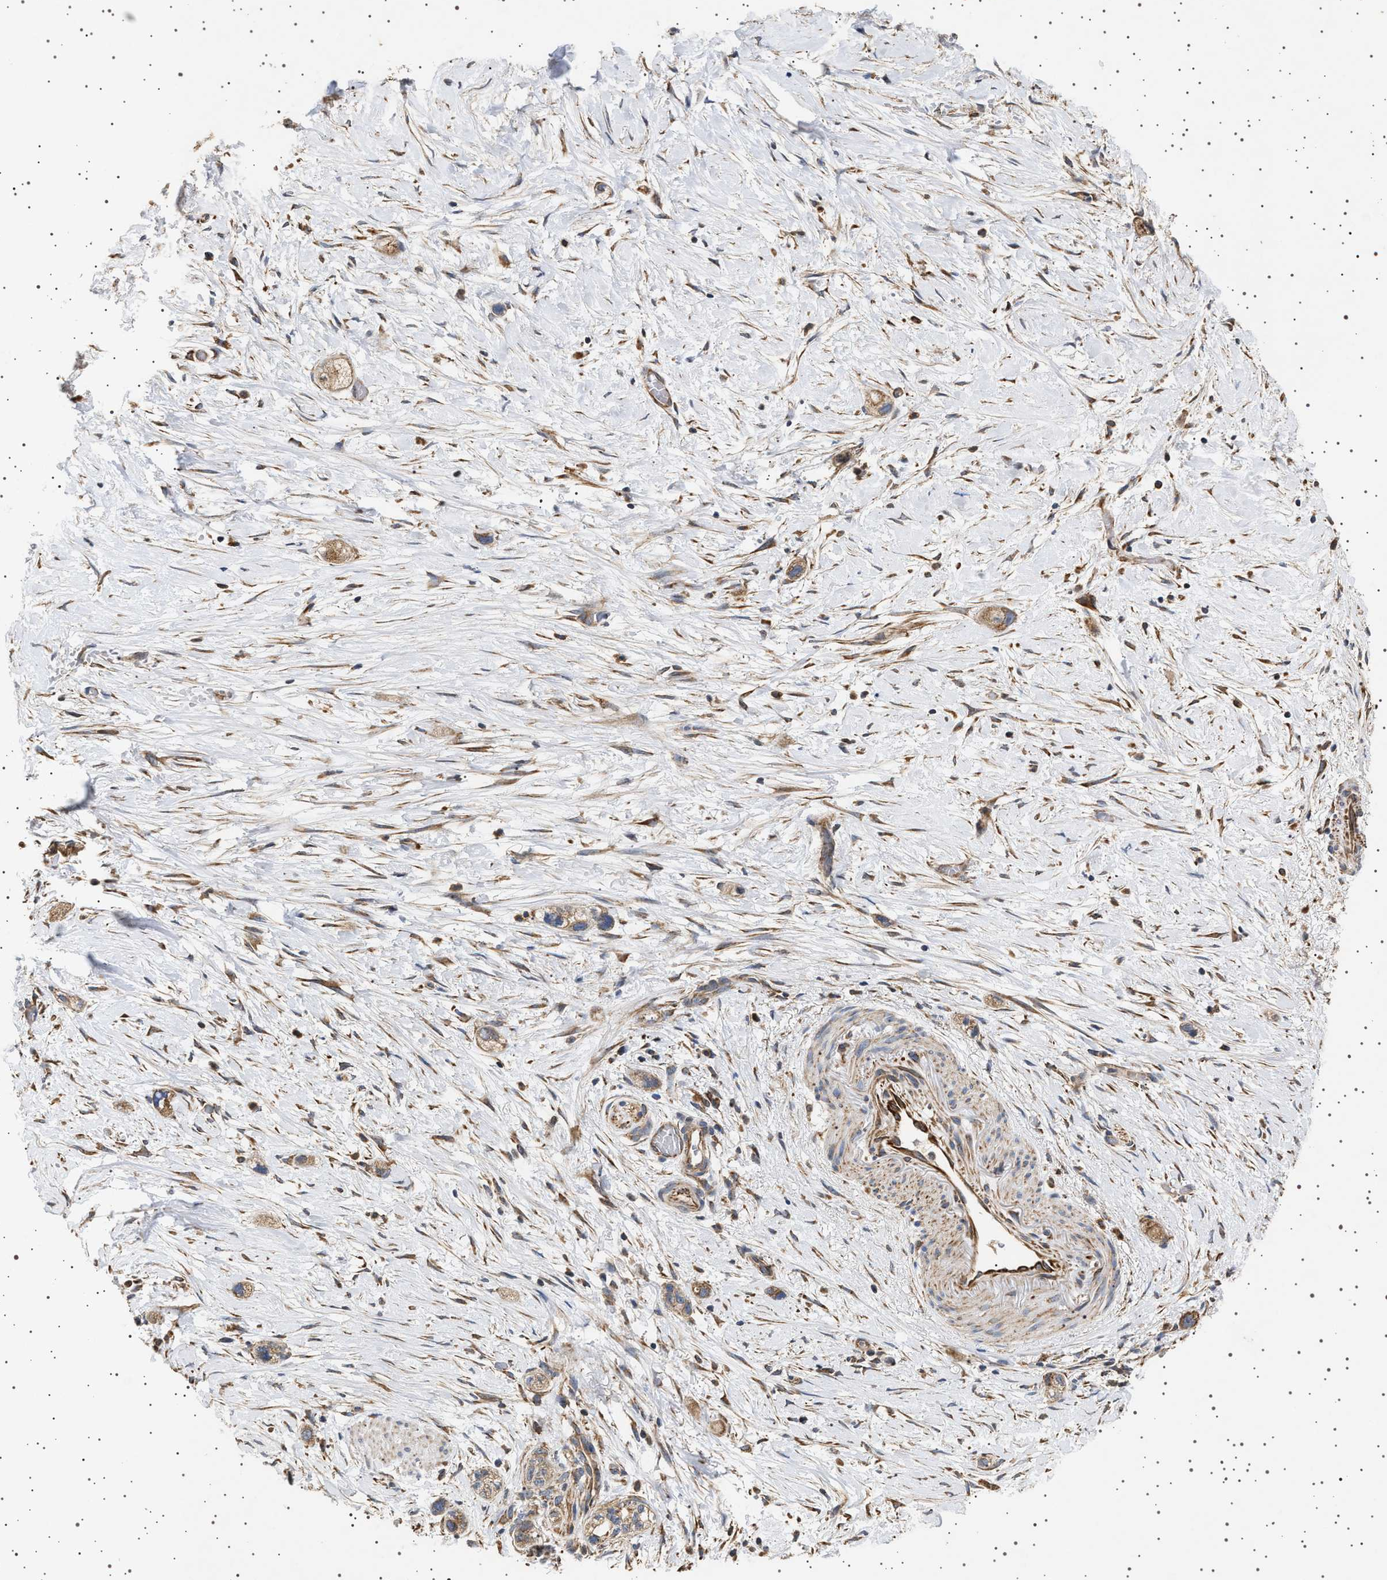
{"staining": {"intensity": "weak", "quantity": ">75%", "location": "cytoplasmic/membranous"}, "tissue": "stomach cancer", "cell_type": "Tumor cells", "image_type": "cancer", "snomed": [{"axis": "morphology", "description": "Adenocarcinoma, NOS"}, {"axis": "topography", "description": "Stomach"}, {"axis": "topography", "description": "Stomach, lower"}], "caption": "Immunohistochemical staining of adenocarcinoma (stomach) displays low levels of weak cytoplasmic/membranous protein expression in approximately >75% of tumor cells. (DAB (3,3'-diaminobenzidine) = brown stain, brightfield microscopy at high magnification).", "gene": "TRUB2", "patient": {"sex": "female", "age": 48}}